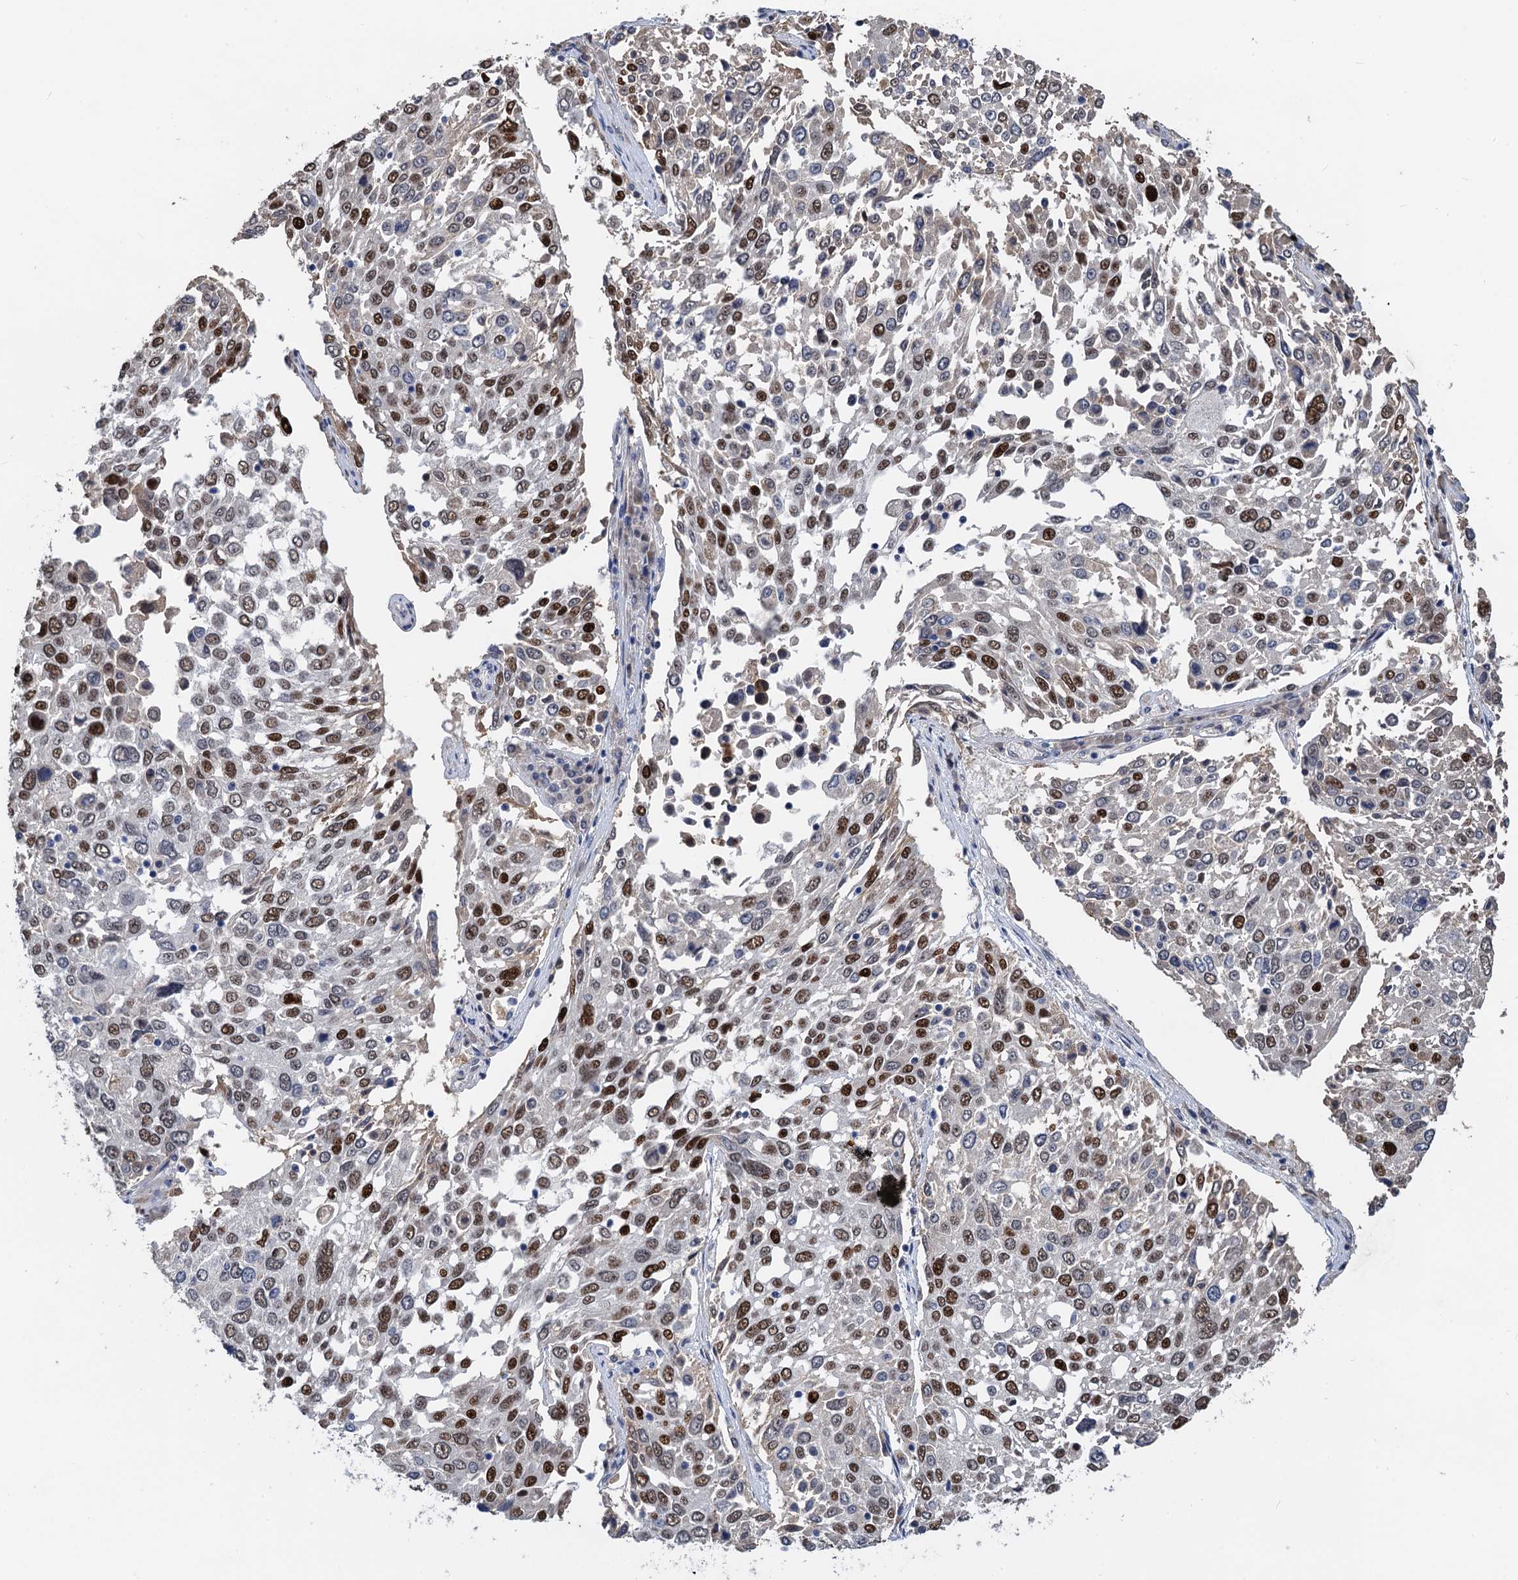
{"staining": {"intensity": "strong", "quantity": "25%-75%", "location": "nuclear"}, "tissue": "lung cancer", "cell_type": "Tumor cells", "image_type": "cancer", "snomed": [{"axis": "morphology", "description": "Squamous cell carcinoma, NOS"}, {"axis": "topography", "description": "Lung"}], "caption": "Protein expression analysis of human squamous cell carcinoma (lung) reveals strong nuclear expression in approximately 25%-75% of tumor cells.", "gene": "TSEN34", "patient": {"sex": "male", "age": 65}}